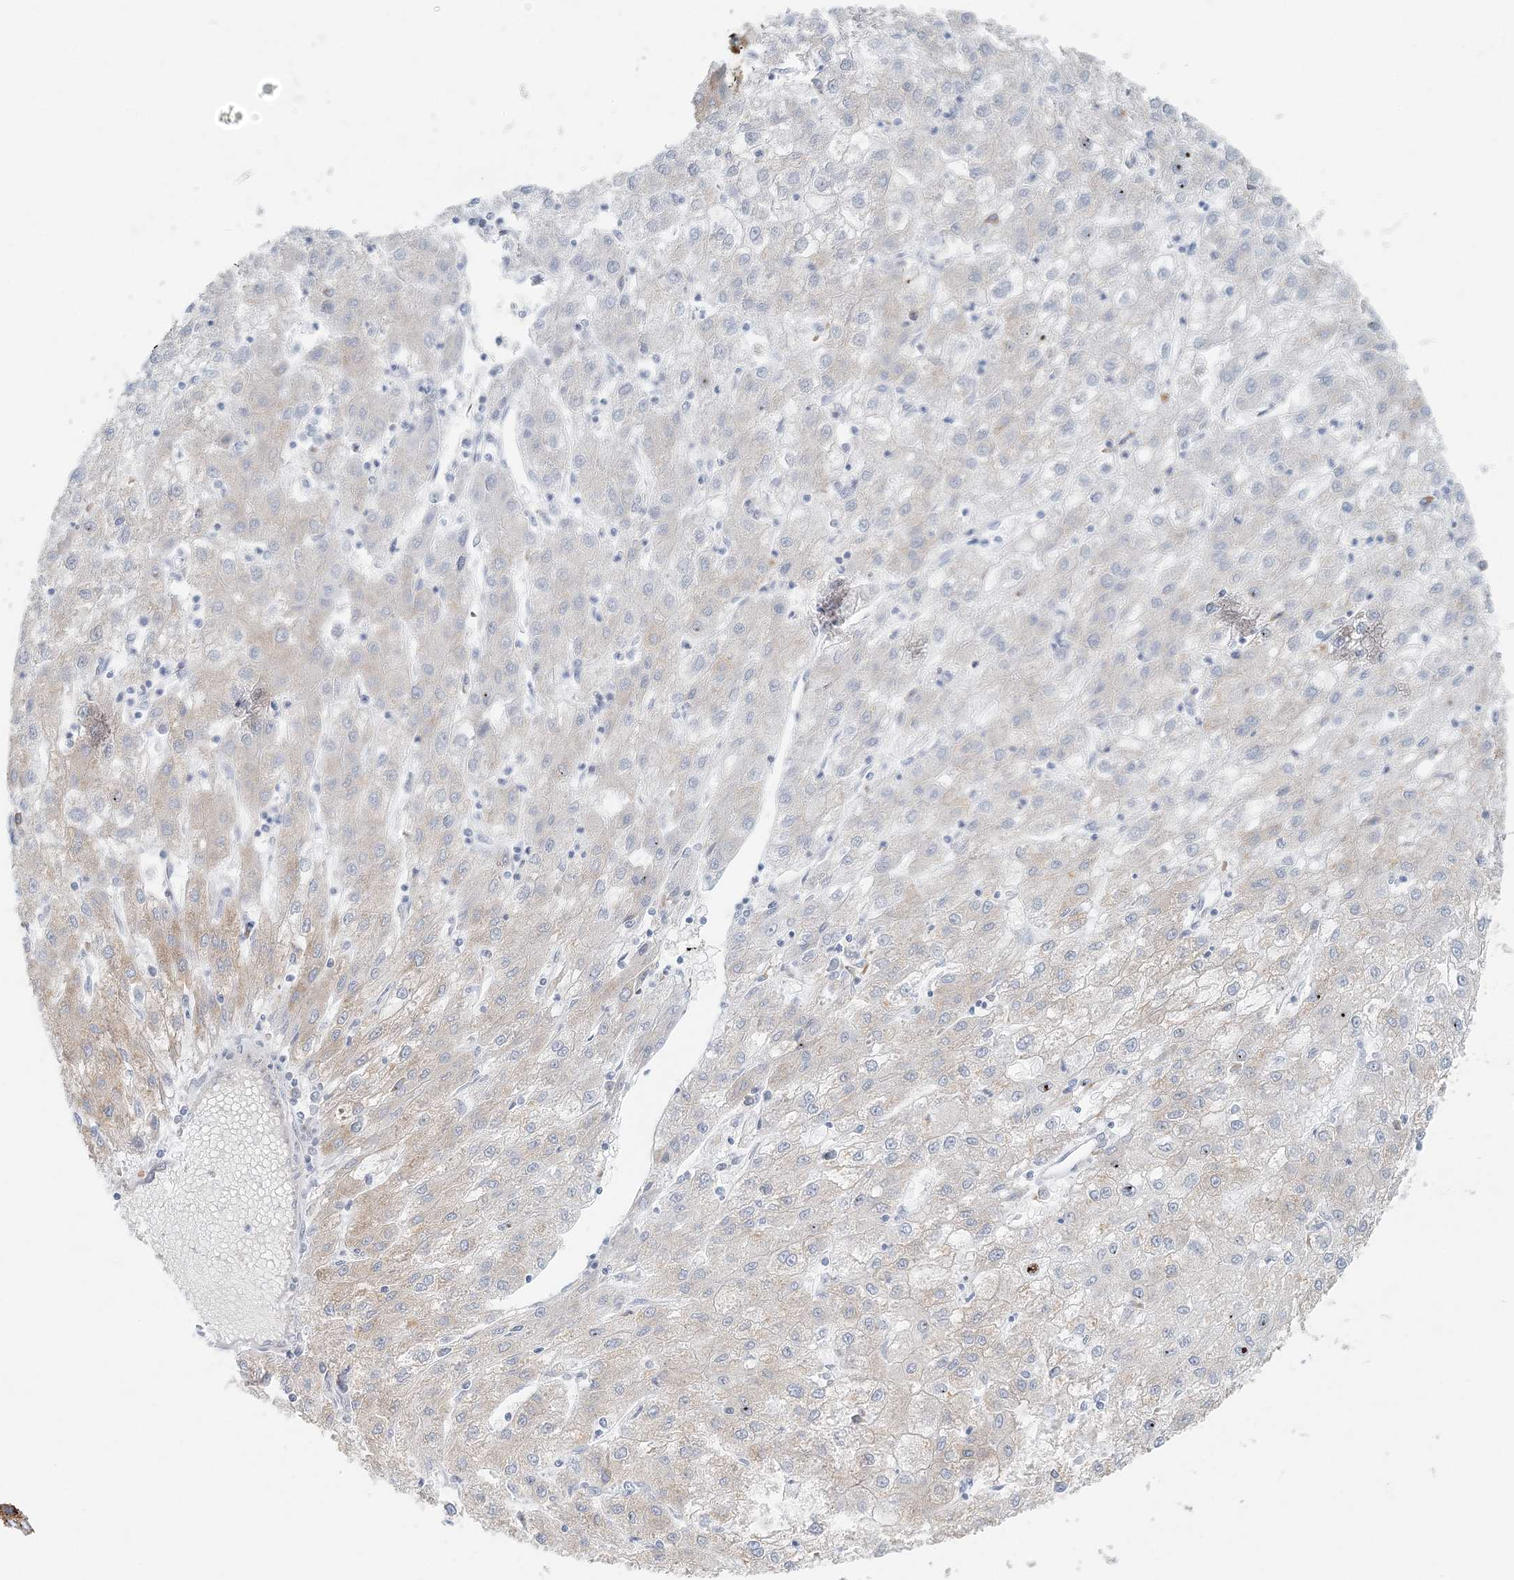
{"staining": {"intensity": "negative", "quantity": "none", "location": "none"}, "tissue": "liver cancer", "cell_type": "Tumor cells", "image_type": "cancer", "snomed": [{"axis": "morphology", "description": "Carcinoma, Hepatocellular, NOS"}, {"axis": "topography", "description": "Liver"}], "caption": "IHC image of neoplastic tissue: hepatocellular carcinoma (liver) stained with DAB demonstrates no significant protein staining in tumor cells.", "gene": "STK11IP", "patient": {"sex": "male", "age": 72}}